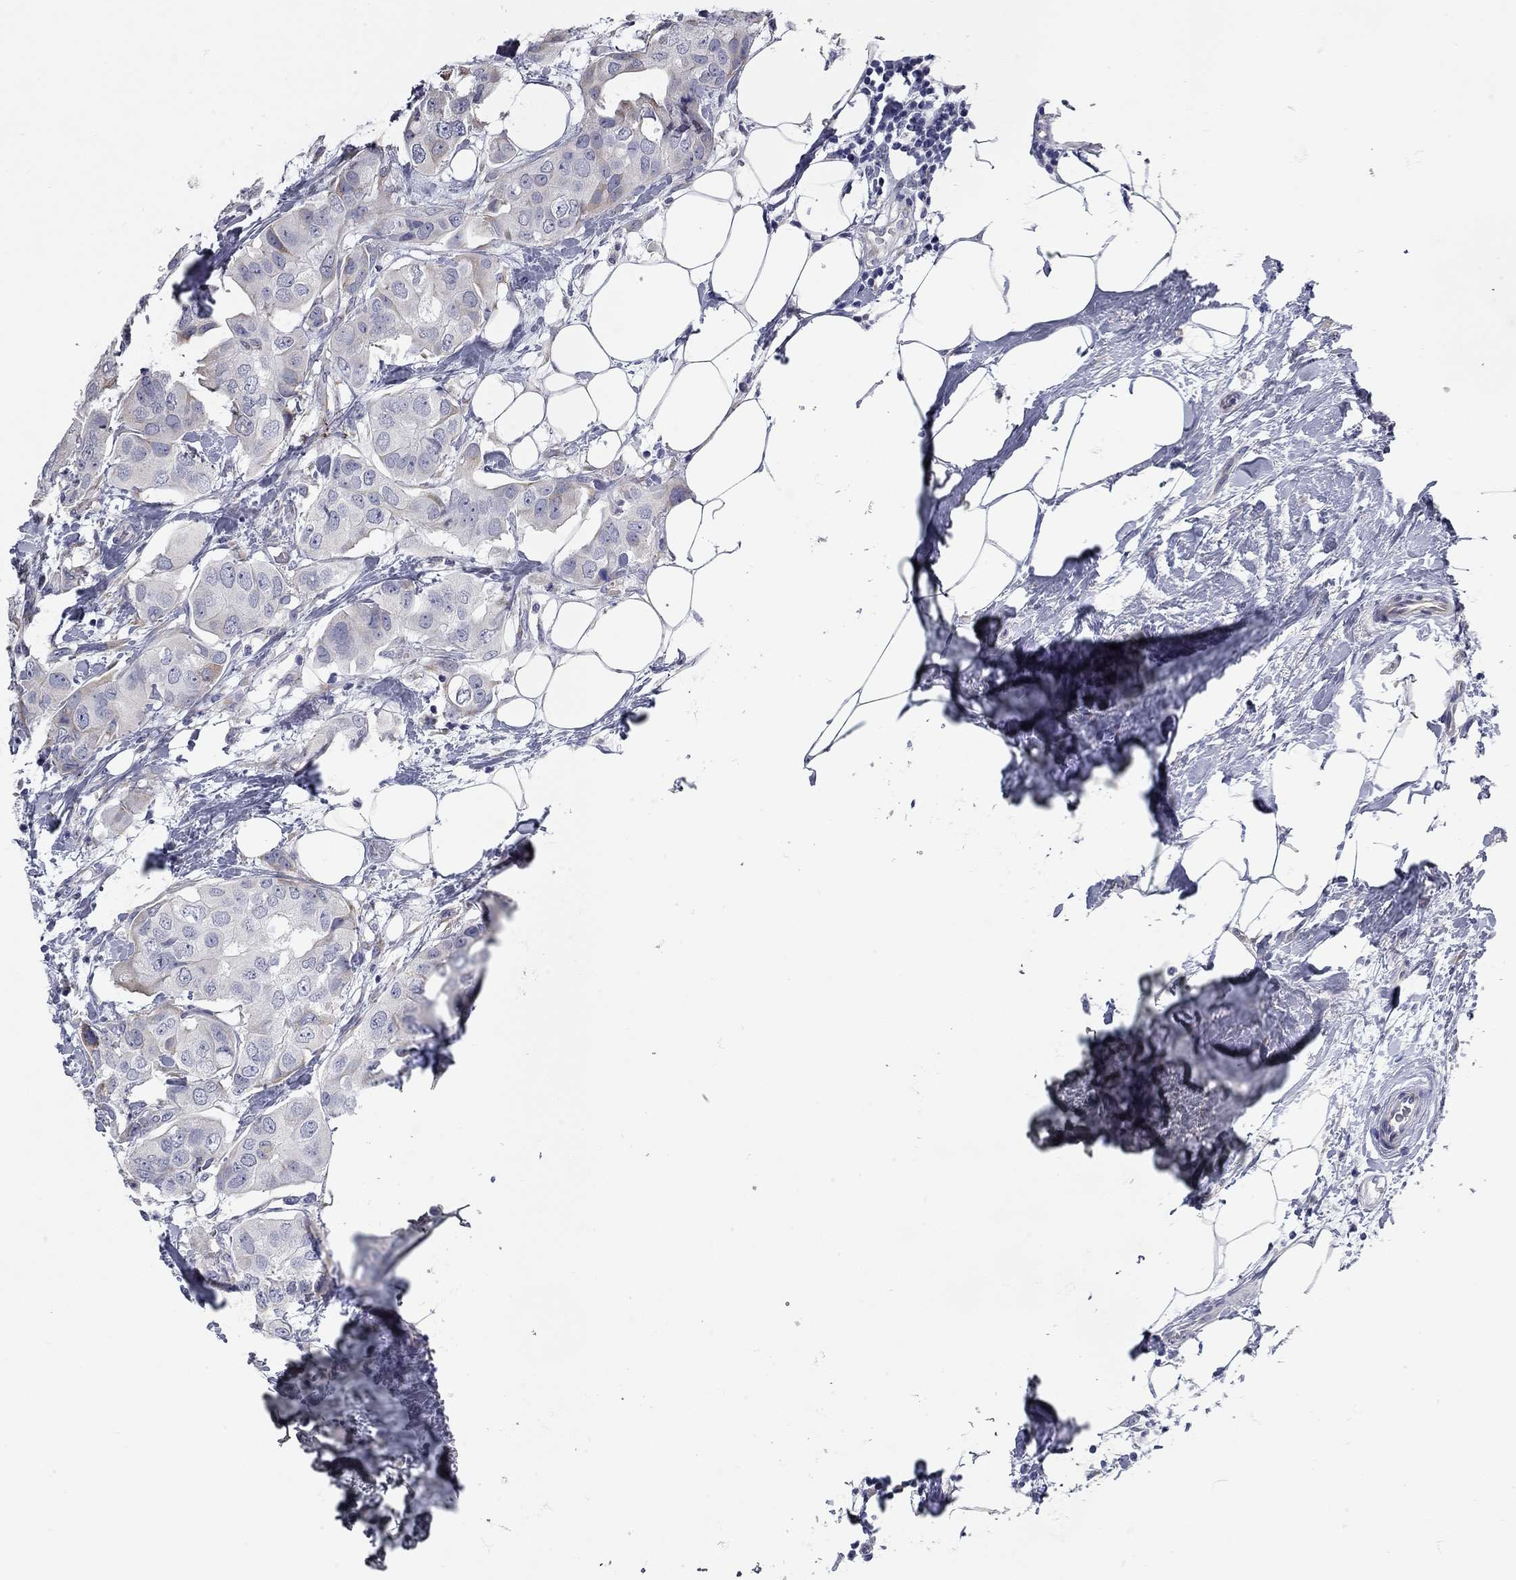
{"staining": {"intensity": "negative", "quantity": "none", "location": "none"}, "tissue": "breast cancer", "cell_type": "Tumor cells", "image_type": "cancer", "snomed": [{"axis": "morphology", "description": "Normal tissue, NOS"}, {"axis": "morphology", "description": "Duct carcinoma"}, {"axis": "topography", "description": "Breast"}], "caption": "This micrograph is of breast cancer stained with immunohistochemistry to label a protein in brown with the nuclei are counter-stained blue. There is no positivity in tumor cells.", "gene": "XAGE2", "patient": {"sex": "female", "age": 40}}